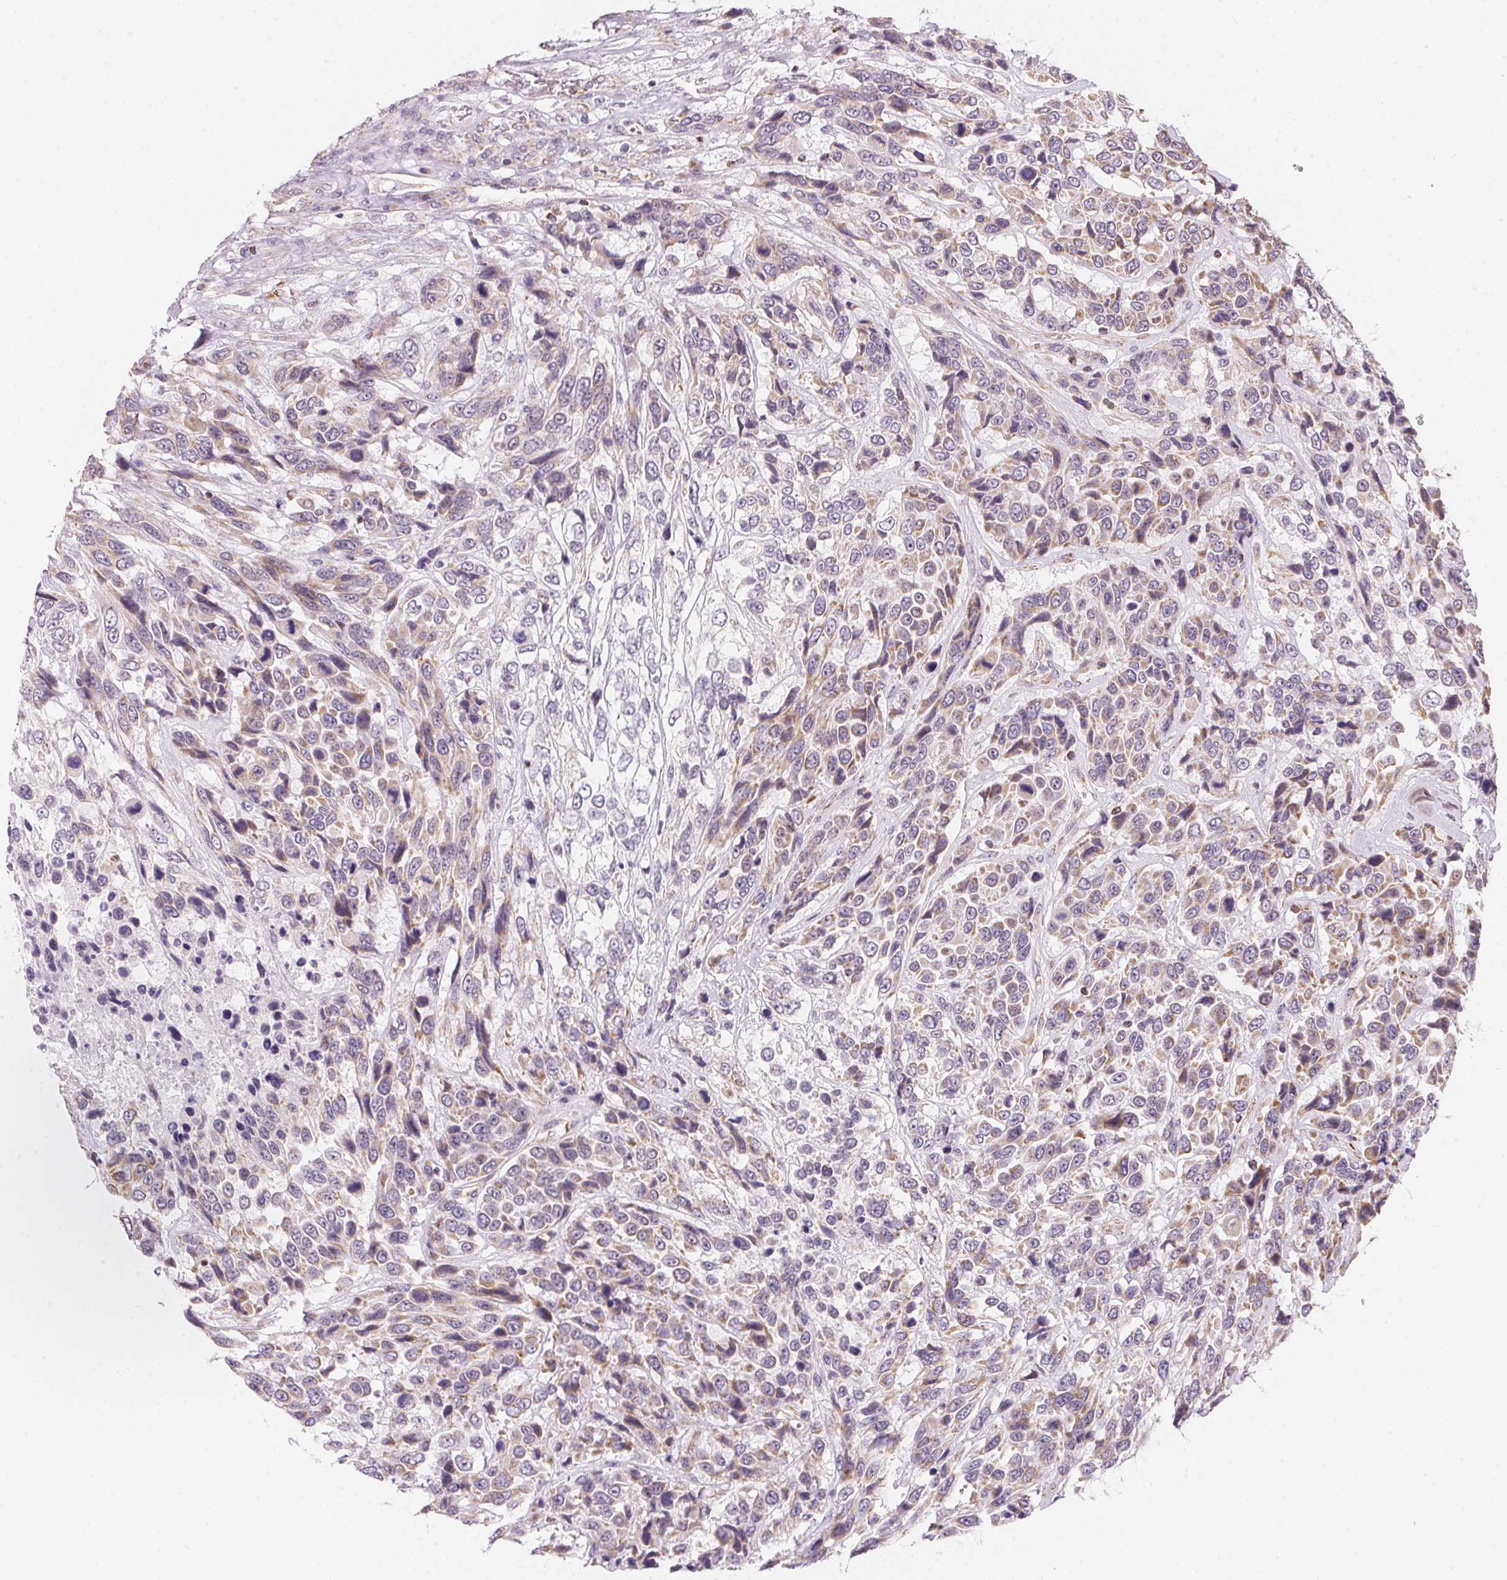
{"staining": {"intensity": "moderate", "quantity": "25%-75%", "location": "cytoplasmic/membranous"}, "tissue": "urothelial cancer", "cell_type": "Tumor cells", "image_type": "cancer", "snomed": [{"axis": "morphology", "description": "Urothelial carcinoma, High grade"}, {"axis": "topography", "description": "Urinary bladder"}], "caption": "High-grade urothelial carcinoma stained with immunohistochemistry displays moderate cytoplasmic/membranous staining in about 25%-75% of tumor cells.", "gene": "GIPC2", "patient": {"sex": "female", "age": 70}}